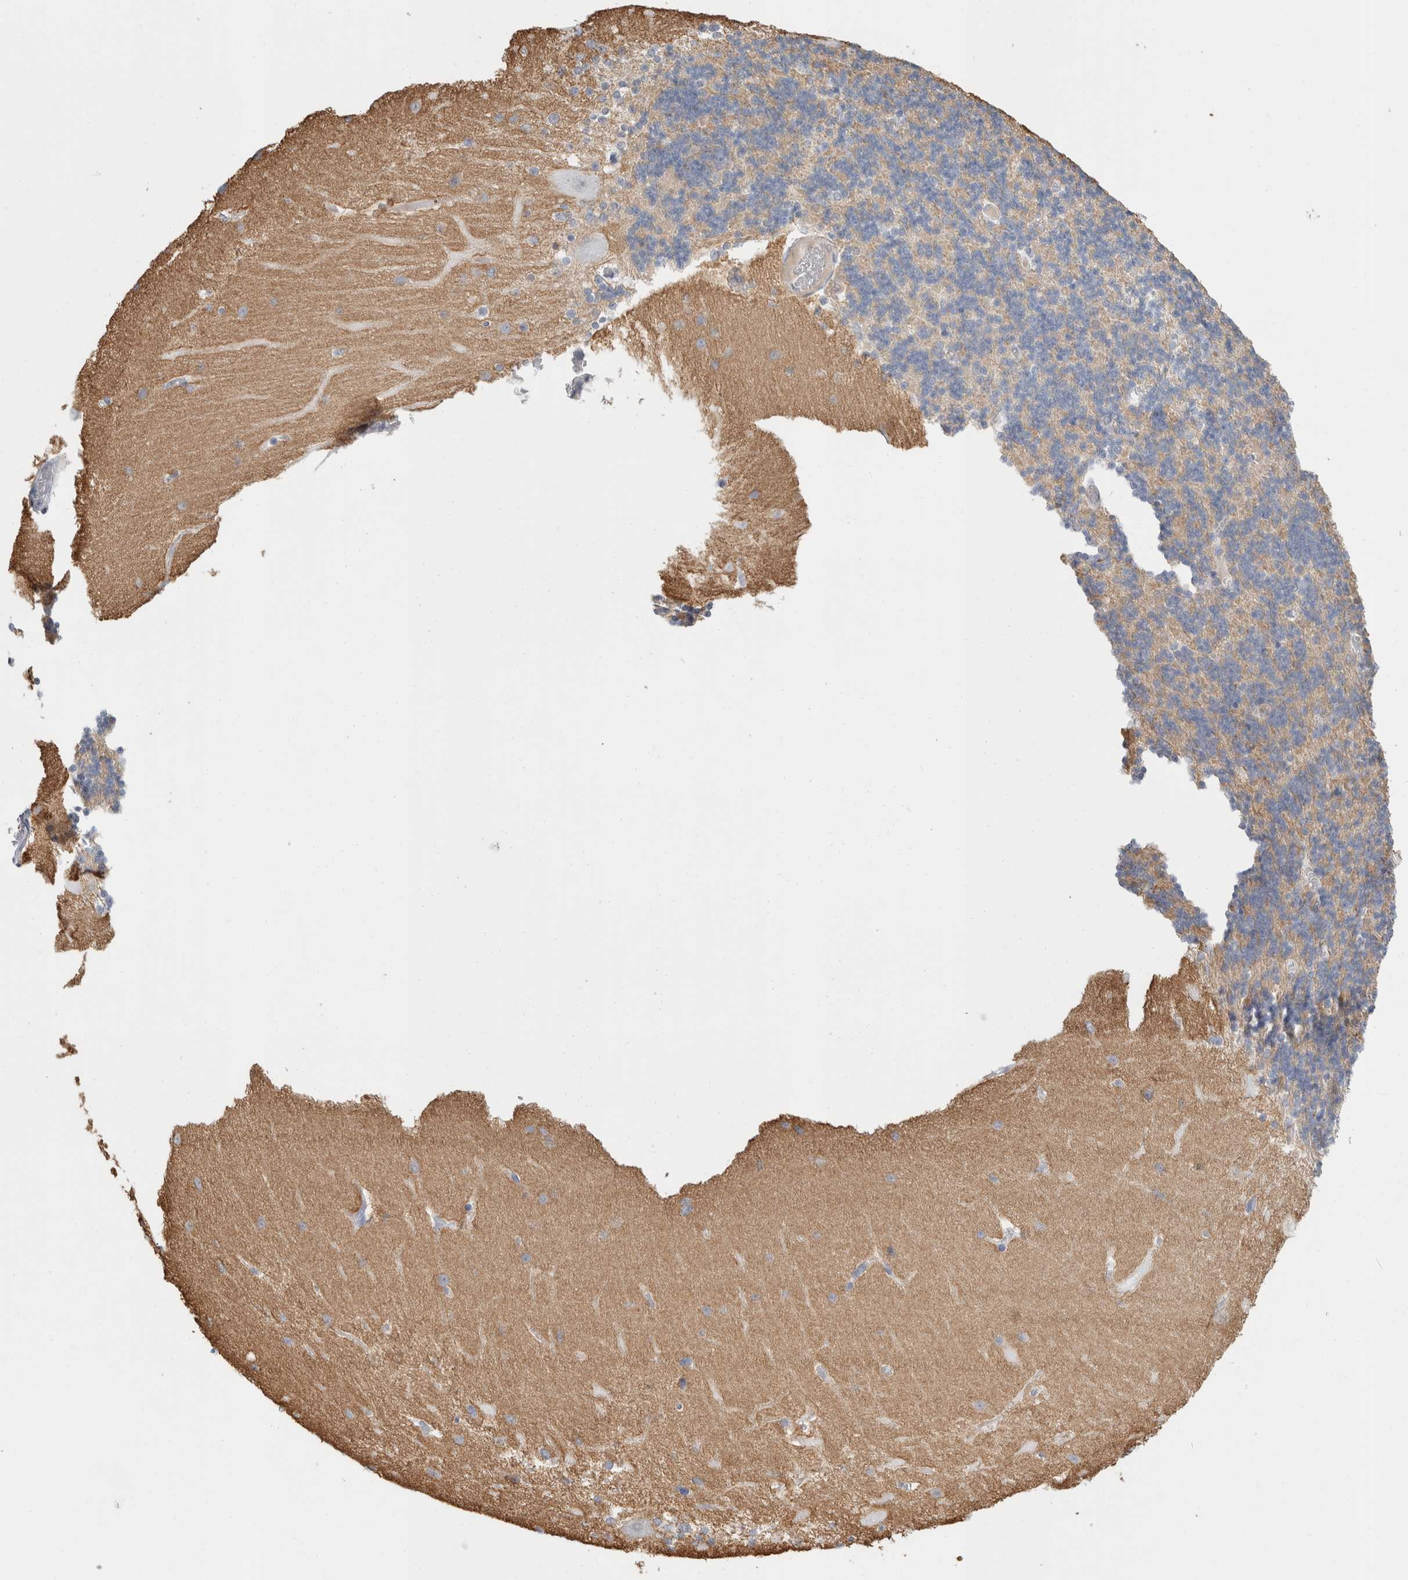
{"staining": {"intensity": "negative", "quantity": "none", "location": "none"}, "tissue": "cerebellum", "cell_type": "Cells in granular layer", "image_type": "normal", "snomed": [{"axis": "morphology", "description": "Normal tissue, NOS"}, {"axis": "topography", "description": "Cerebellum"}], "caption": "Cells in granular layer are negative for brown protein staining in benign cerebellum.", "gene": "CADM3", "patient": {"sex": "female", "age": 54}}